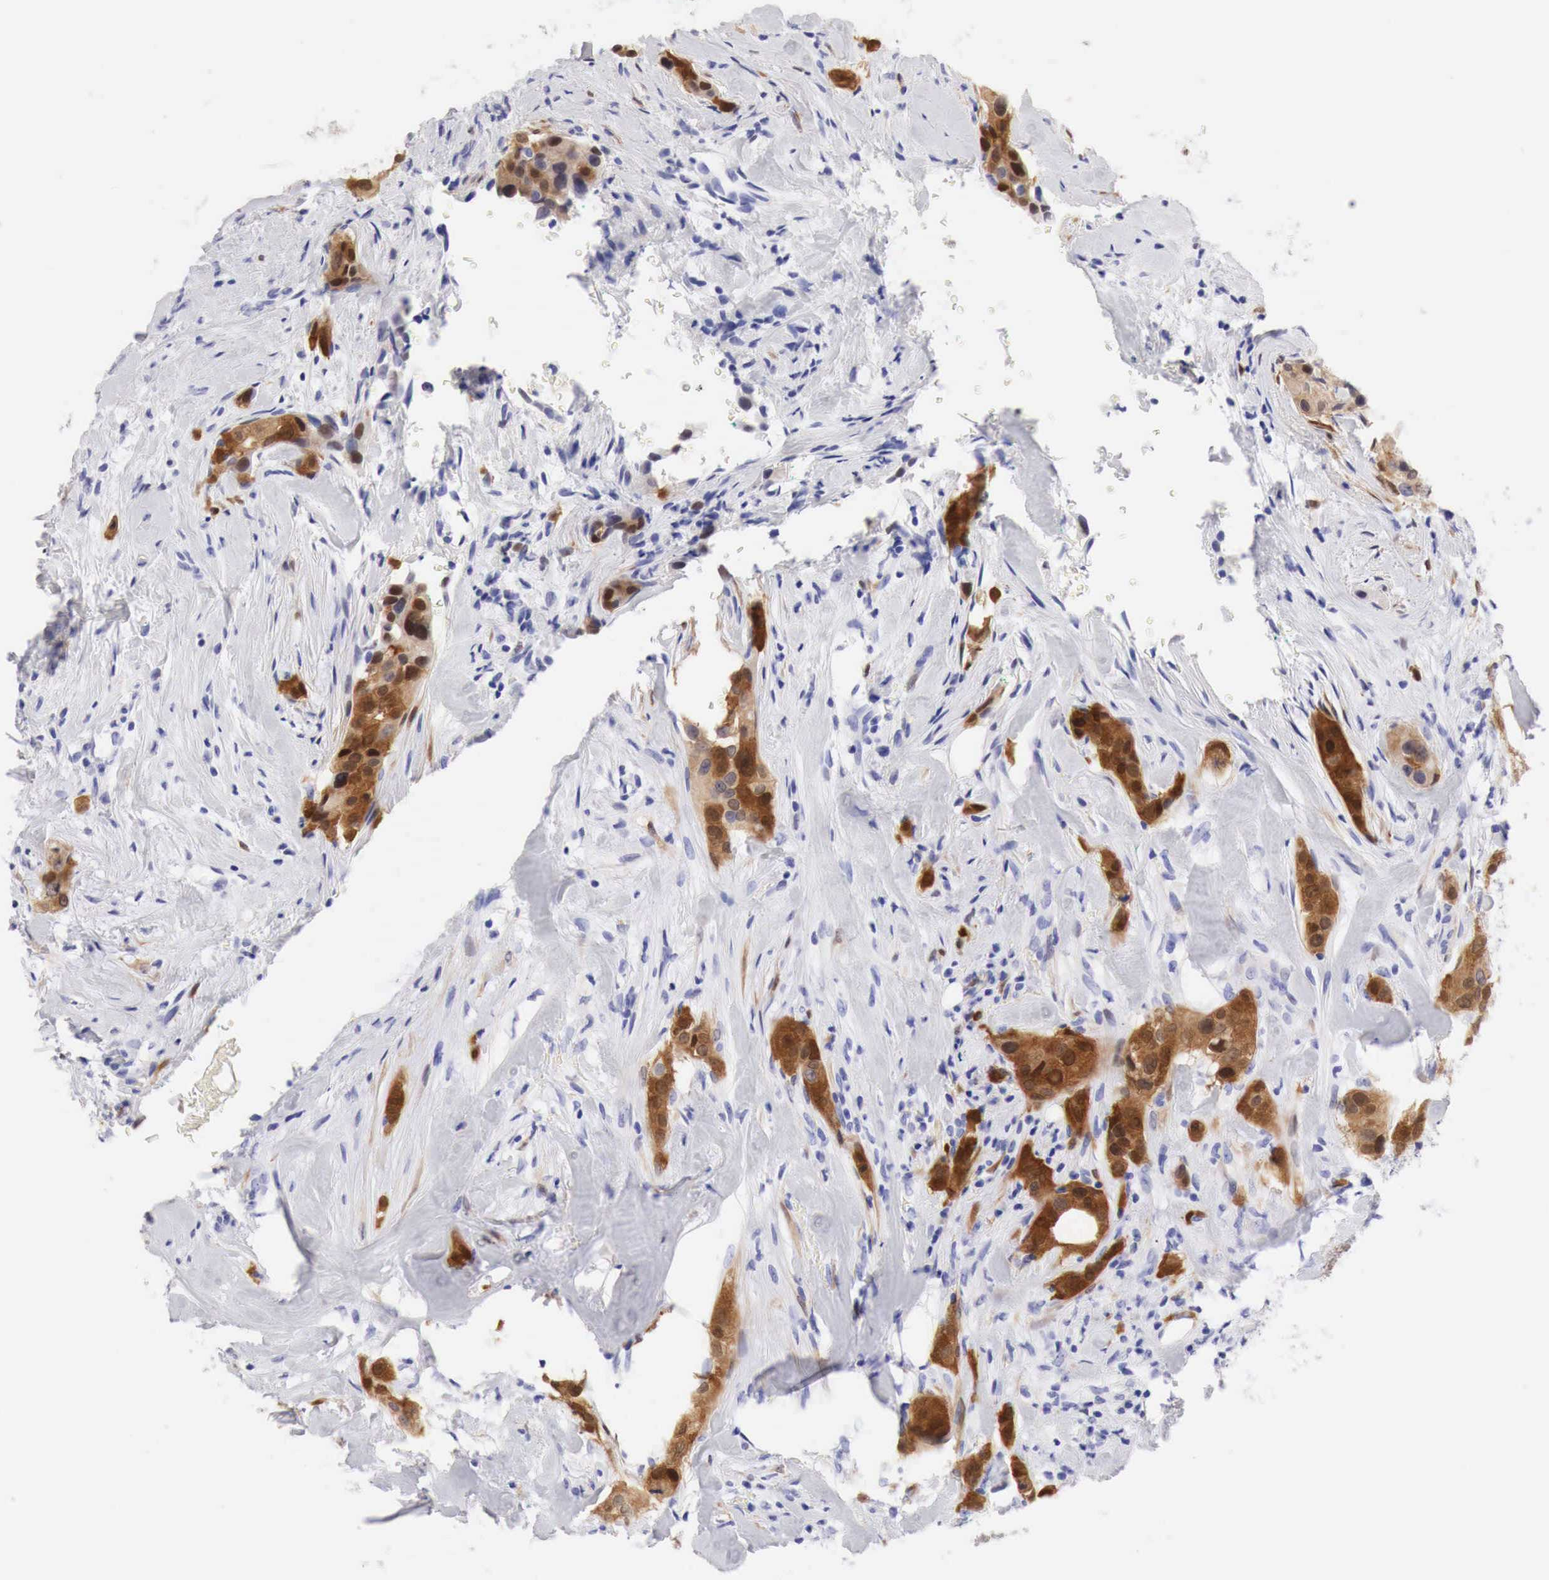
{"staining": {"intensity": "strong", "quantity": ">75%", "location": "cytoplasmic/membranous"}, "tissue": "breast cancer", "cell_type": "Tumor cells", "image_type": "cancer", "snomed": [{"axis": "morphology", "description": "Duct carcinoma"}, {"axis": "topography", "description": "Breast"}], "caption": "Tumor cells reveal strong cytoplasmic/membranous staining in approximately >75% of cells in breast cancer (invasive ductal carcinoma).", "gene": "CDKN2A", "patient": {"sex": "female", "age": 45}}